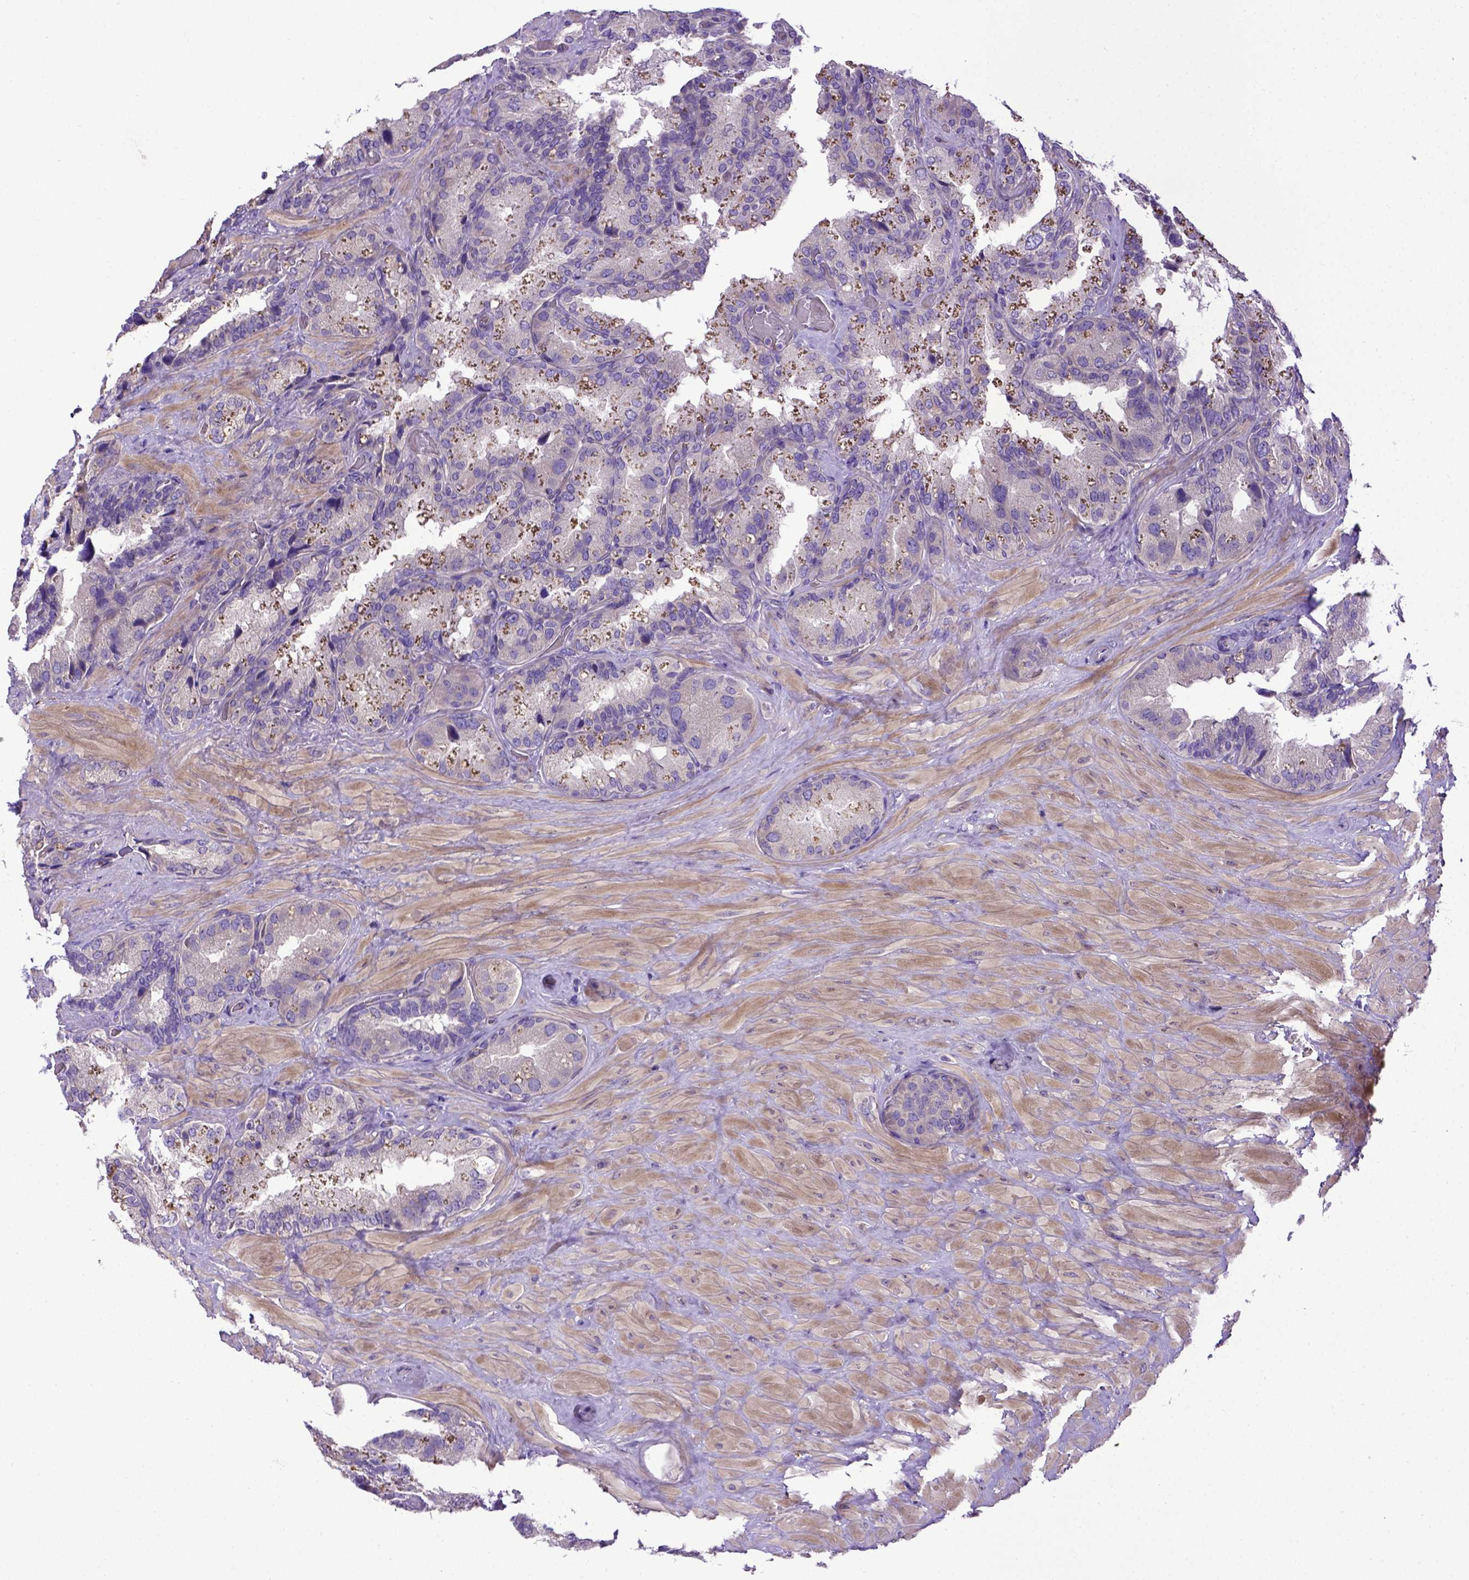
{"staining": {"intensity": "negative", "quantity": "none", "location": "none"}, "tissue": "seminal vesicle", "cell_type": "Glandular cells", "image_type": "normal", "snomed": [{"axis": "morphology", "description": "Normal tissue, NOS"}, {"axis": "topography", "description": "Seminal veicle"}], "caption": "Immunohistochemistry (IHC) photomicrograph of benign seminal vesicle: human seminal vesicle stained with DAB (3,3'-diaminobenzidine) demonstrates no significant protein staining in glandular cells. Brightfield microscopy of immunohistochemistry stained with DAB (3,3'-diaminobenzidine) (brown) and hematoxylin (blue), captured at high magnification.", "gene": "ADAM12", "patient": {"sex": "male", "age": 60}}